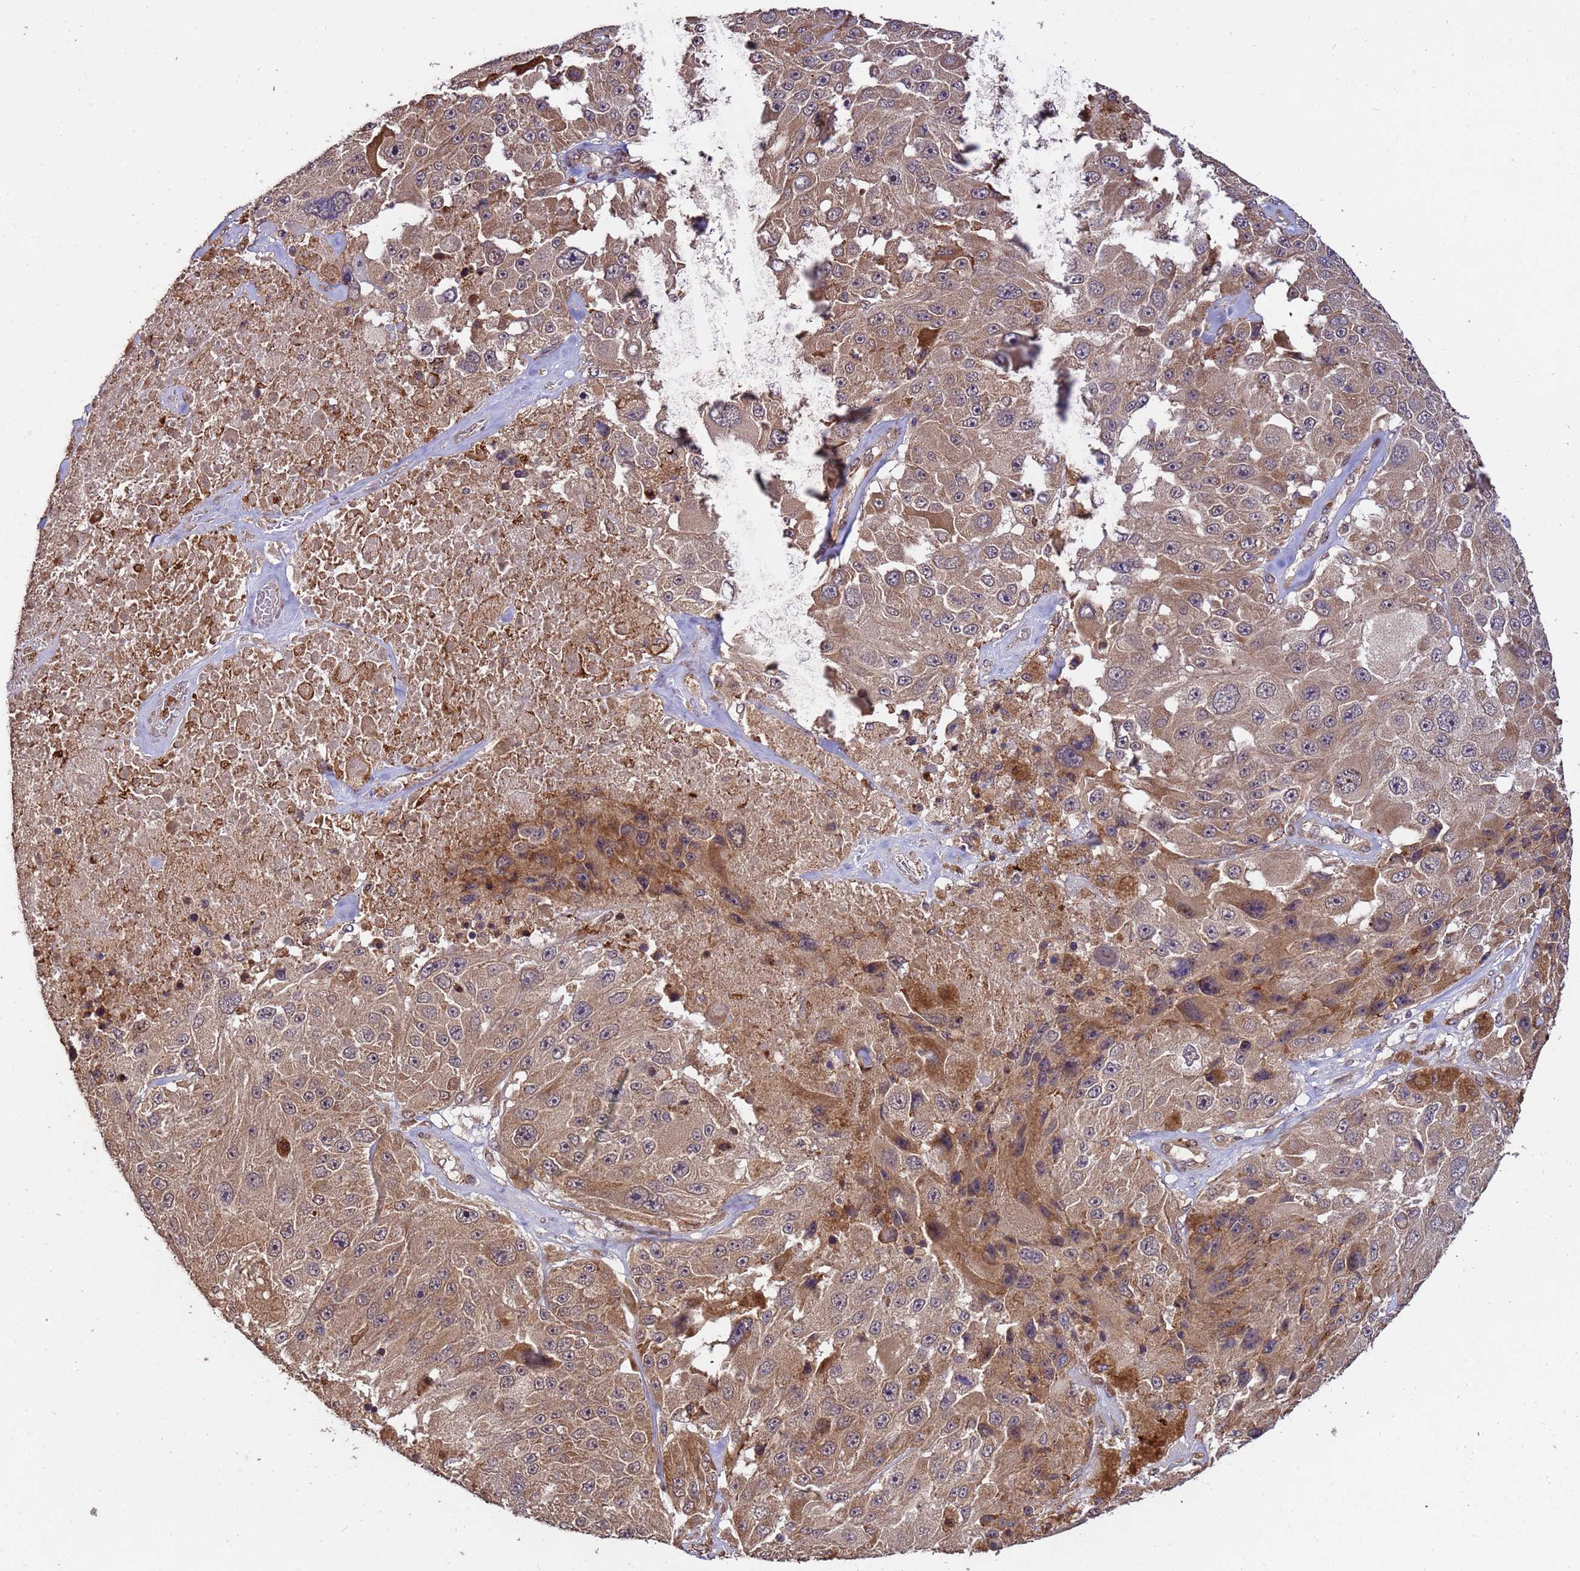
{"staining": {"intensity": "moderate", "quantity": ">75%", "location": "cytoplasmic/membranous"}, "tissue": "melanoma", "cell_type": "Tumor cells", "image_type": "cancer", "snomed": [{"axis": "morphology", "description": "Malignant melanoma, Metastatic site"}, {"axis": "topography", "description": "Lymph node"}], "caption": "Immunohistochemical staining of human melanoma displays medium levels of moderate cytoplasmic/membranous positivity in approximately >75% of tumor cells.", "gene": "ZNF619", "patient": {"sex": "male", "age": 62}}